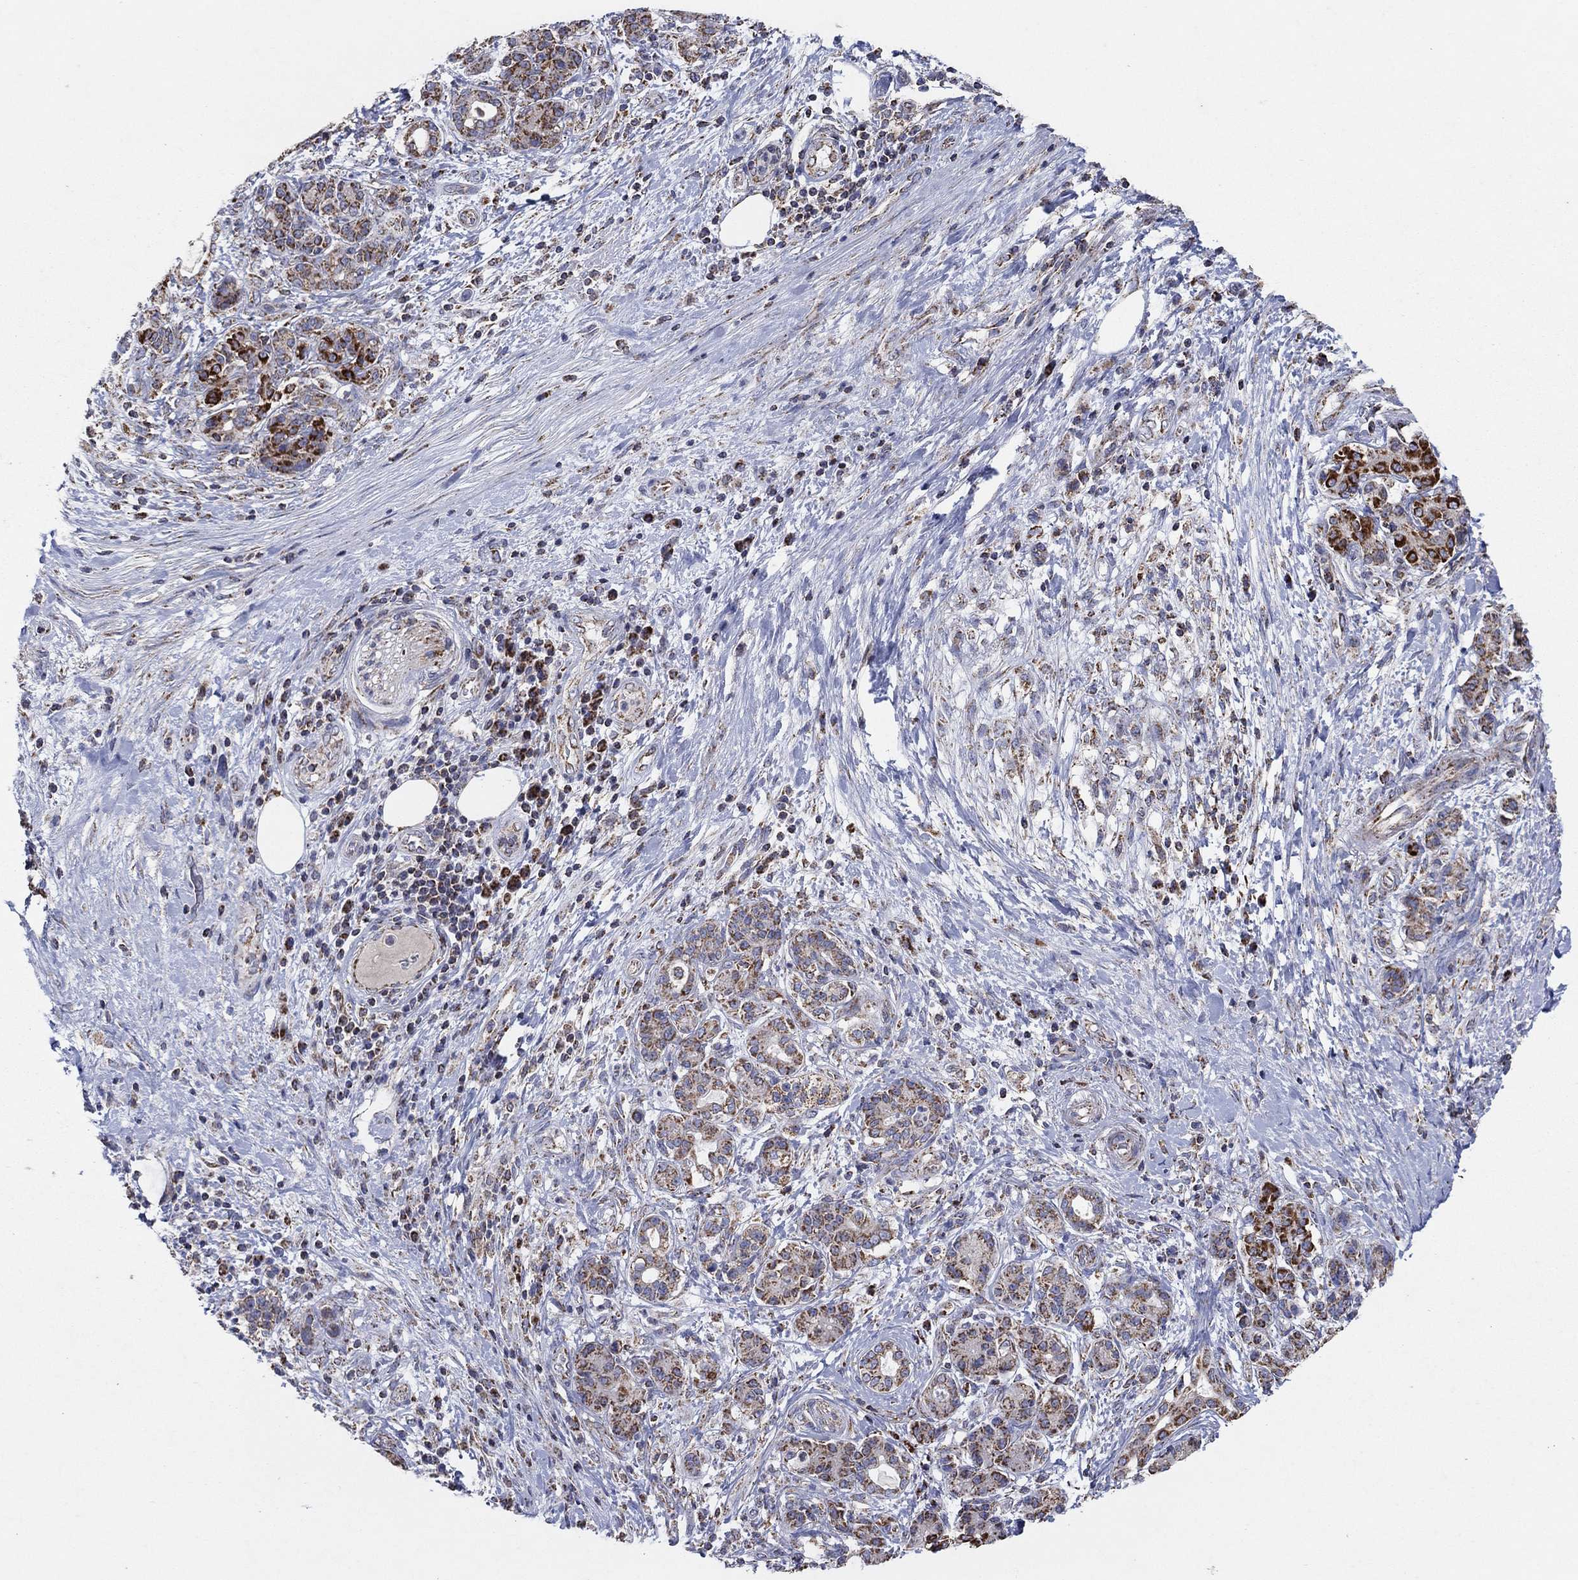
{"staining": {"intensity": "strong", "quantity": "25%-75%", "location": "cytoplasmic/membranous"}, "tissue": "pancreatic cancer", "cell_type": "Tumor cells", "image_type": "cancer", "snomed": [{"axis": "morphology", "description": "Adenocarcinoma, NOS"}, {"axis": "topography", "description": "Pancreas"}], "caption": "A histopathology image of human pancreatic cancer (adenocarcinoma) stained for a protein displays strong cytoplasmic/membranous brown staining in tumor cells.", "gene": "C9orf85", "patient": {"sex": "female", "age": 73}}